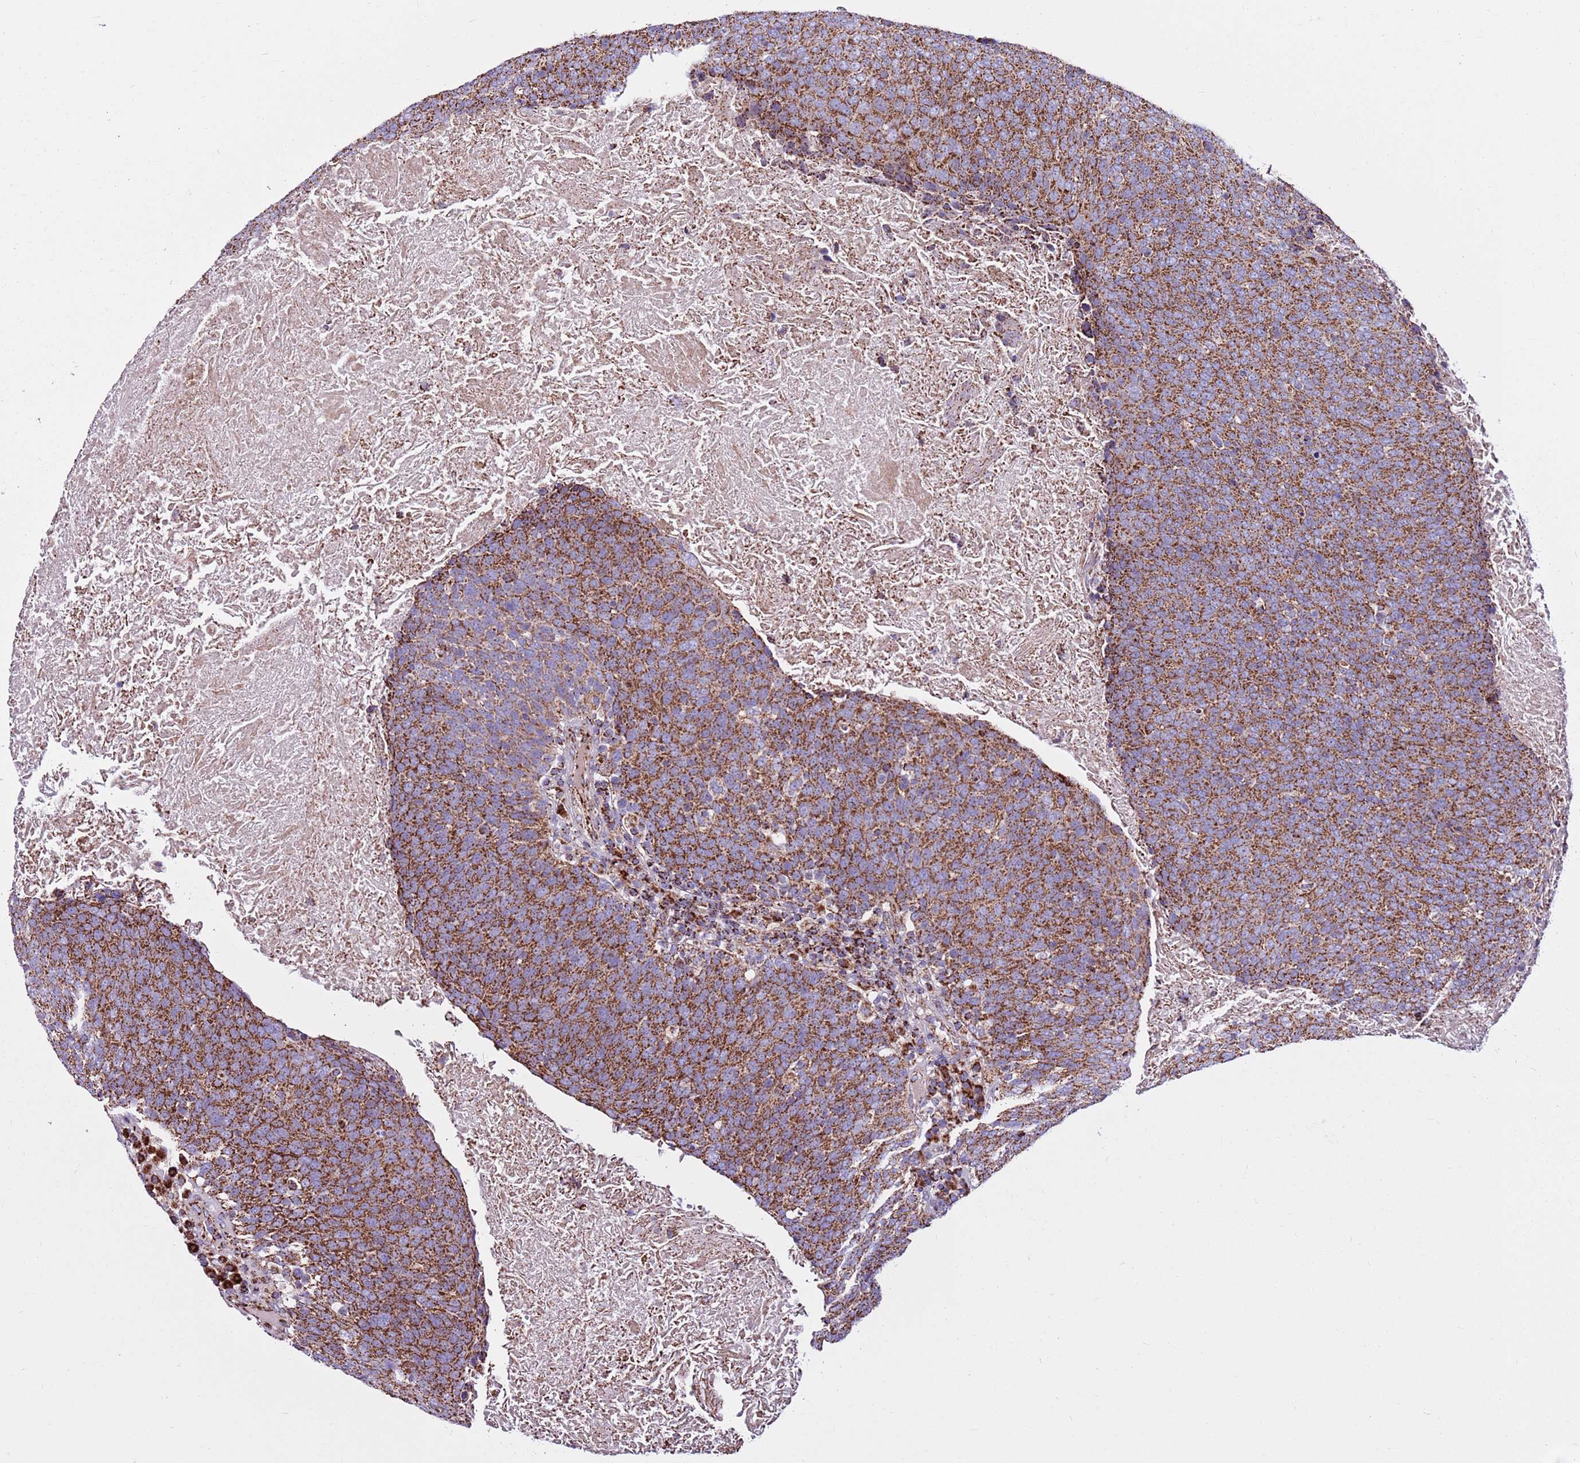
{"staining": {"intensity": "strong", "quantity": ">75%", "location": "cytoplasmic/membranous"}, "tissue": "head and neck cancer", "cell_type": "Tumor cells", "image_type": "cancer", "snomed": [{"axis": "morphology", "description": "Squamous cell carcinoma, NOS"}, {"axis": "morphology", "description": "Squamous cell carcinoma, metastatic, NOS"}, {"axis": "topography", "description": "Lymph node"}, {"axis": "topography", "description": "Head-Neck"}], "caption": "Immunohistochemistry (IHC) of squamous cell carcinoma (head and neck) reveals high levels of strong cytoplasmic/membranous expression in about >75% of tumor cells. The protein is stained brown, and the nuclei are stained in blue (DAB IHC with brightfield microscopy, high magnification).", "gene": "HECTD4", "patient": {"sex": "male", "age": 62}}